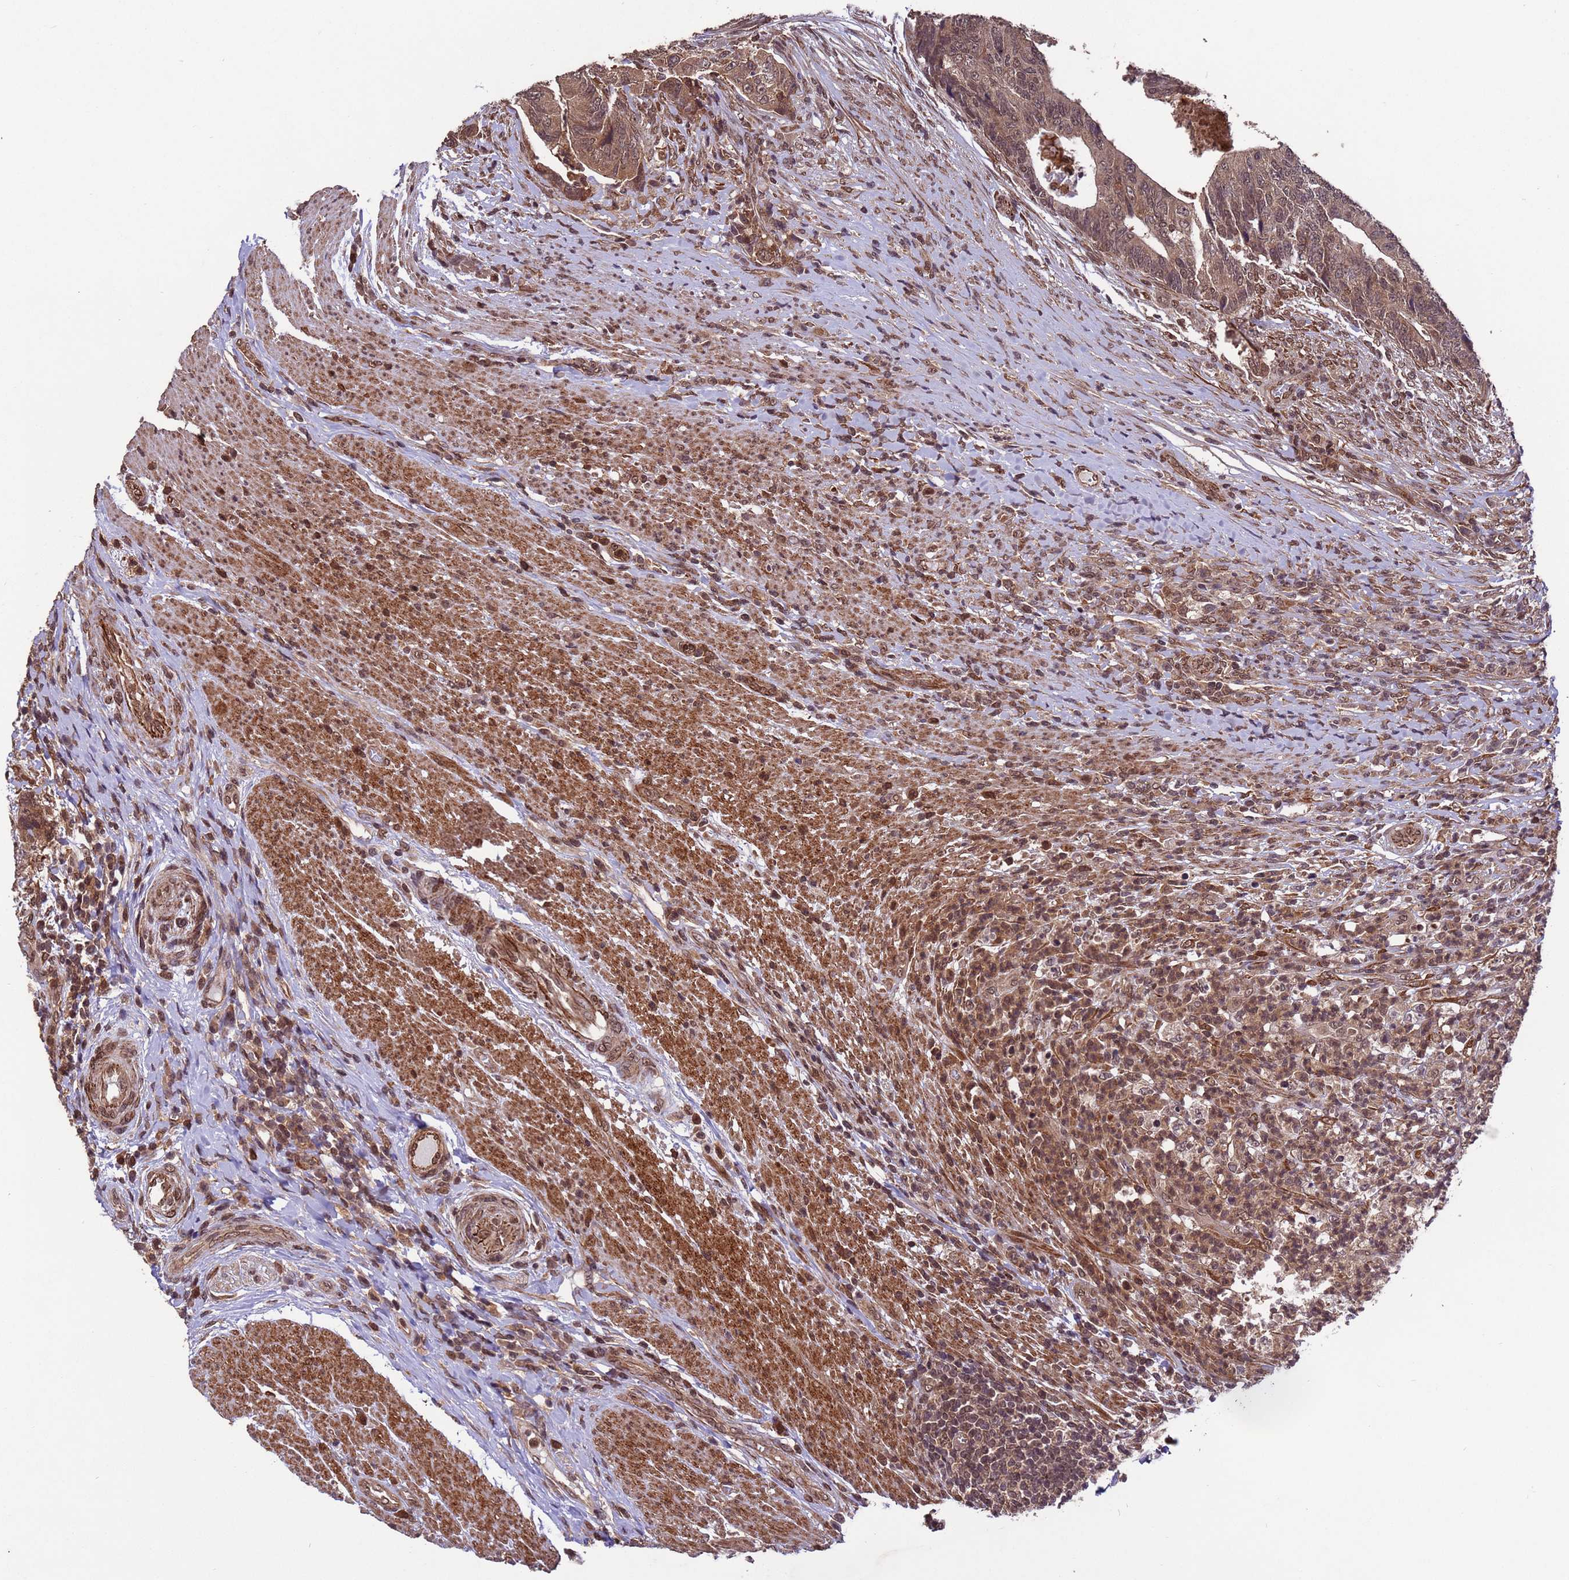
{"staining": {"intensity": "moderate", "quantity": ">75%", "location": "cytoplasmic/membranous,nuclear"}, "tissue": "colorectal cancer", "cell_type": "Tumor cells", "image_type": "cancer", "snomed": [{"axis": "morphology", "description": "Adenocarcinoma, NOS"}, {"axis": "topography", "description": "Colon"}], "caption": "Immunohistochemical staining of colorectal adenocarcinoma shows moderate cytoplasmic/membranous and nuclear protein positivity in approximately >75% of tumor cells.", "gene": "VSTM4", "patient": {"sex": "female", "age": 67}}